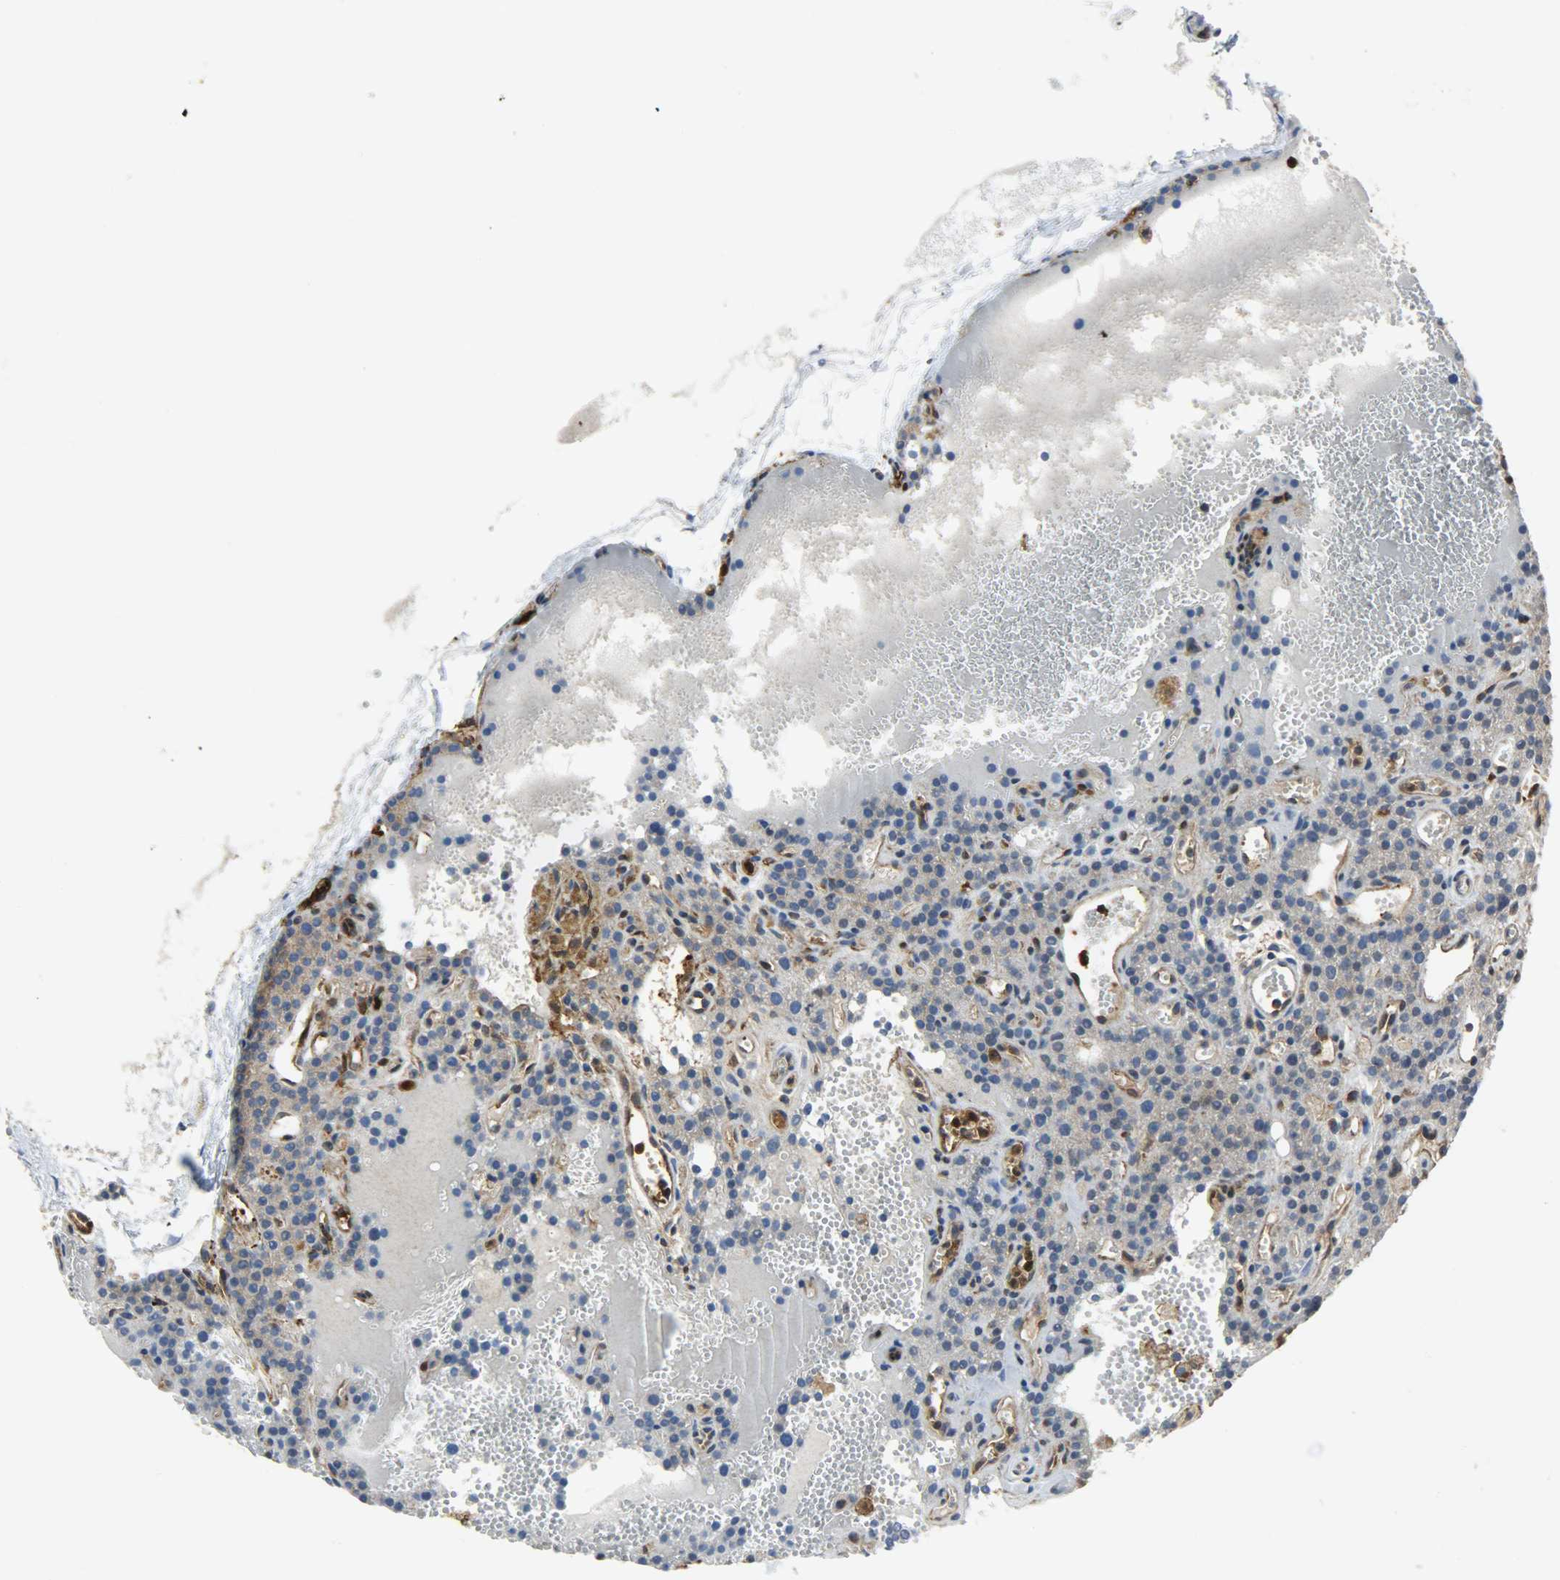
{"staining": {"intensity": "moderate", "quantity": ">75%", "location": "cytoplasmic/membranous"}, "tissue": "parathyroid gland", "cell_type": "Glandular cells", "image_type": "normal", "snomed": [{"axis": "morphology", "description": "Normal tissue, NOS"}, {"axis": "topography", "description": "Parathyroid gland"}], "caption": "Moderate cytoplasmic/membranous positivity is present in approximately >75% of glandular cells in benign parathyroid gland.", "gene": "VASP", "patient": {"sex": "male", "age": 25}}